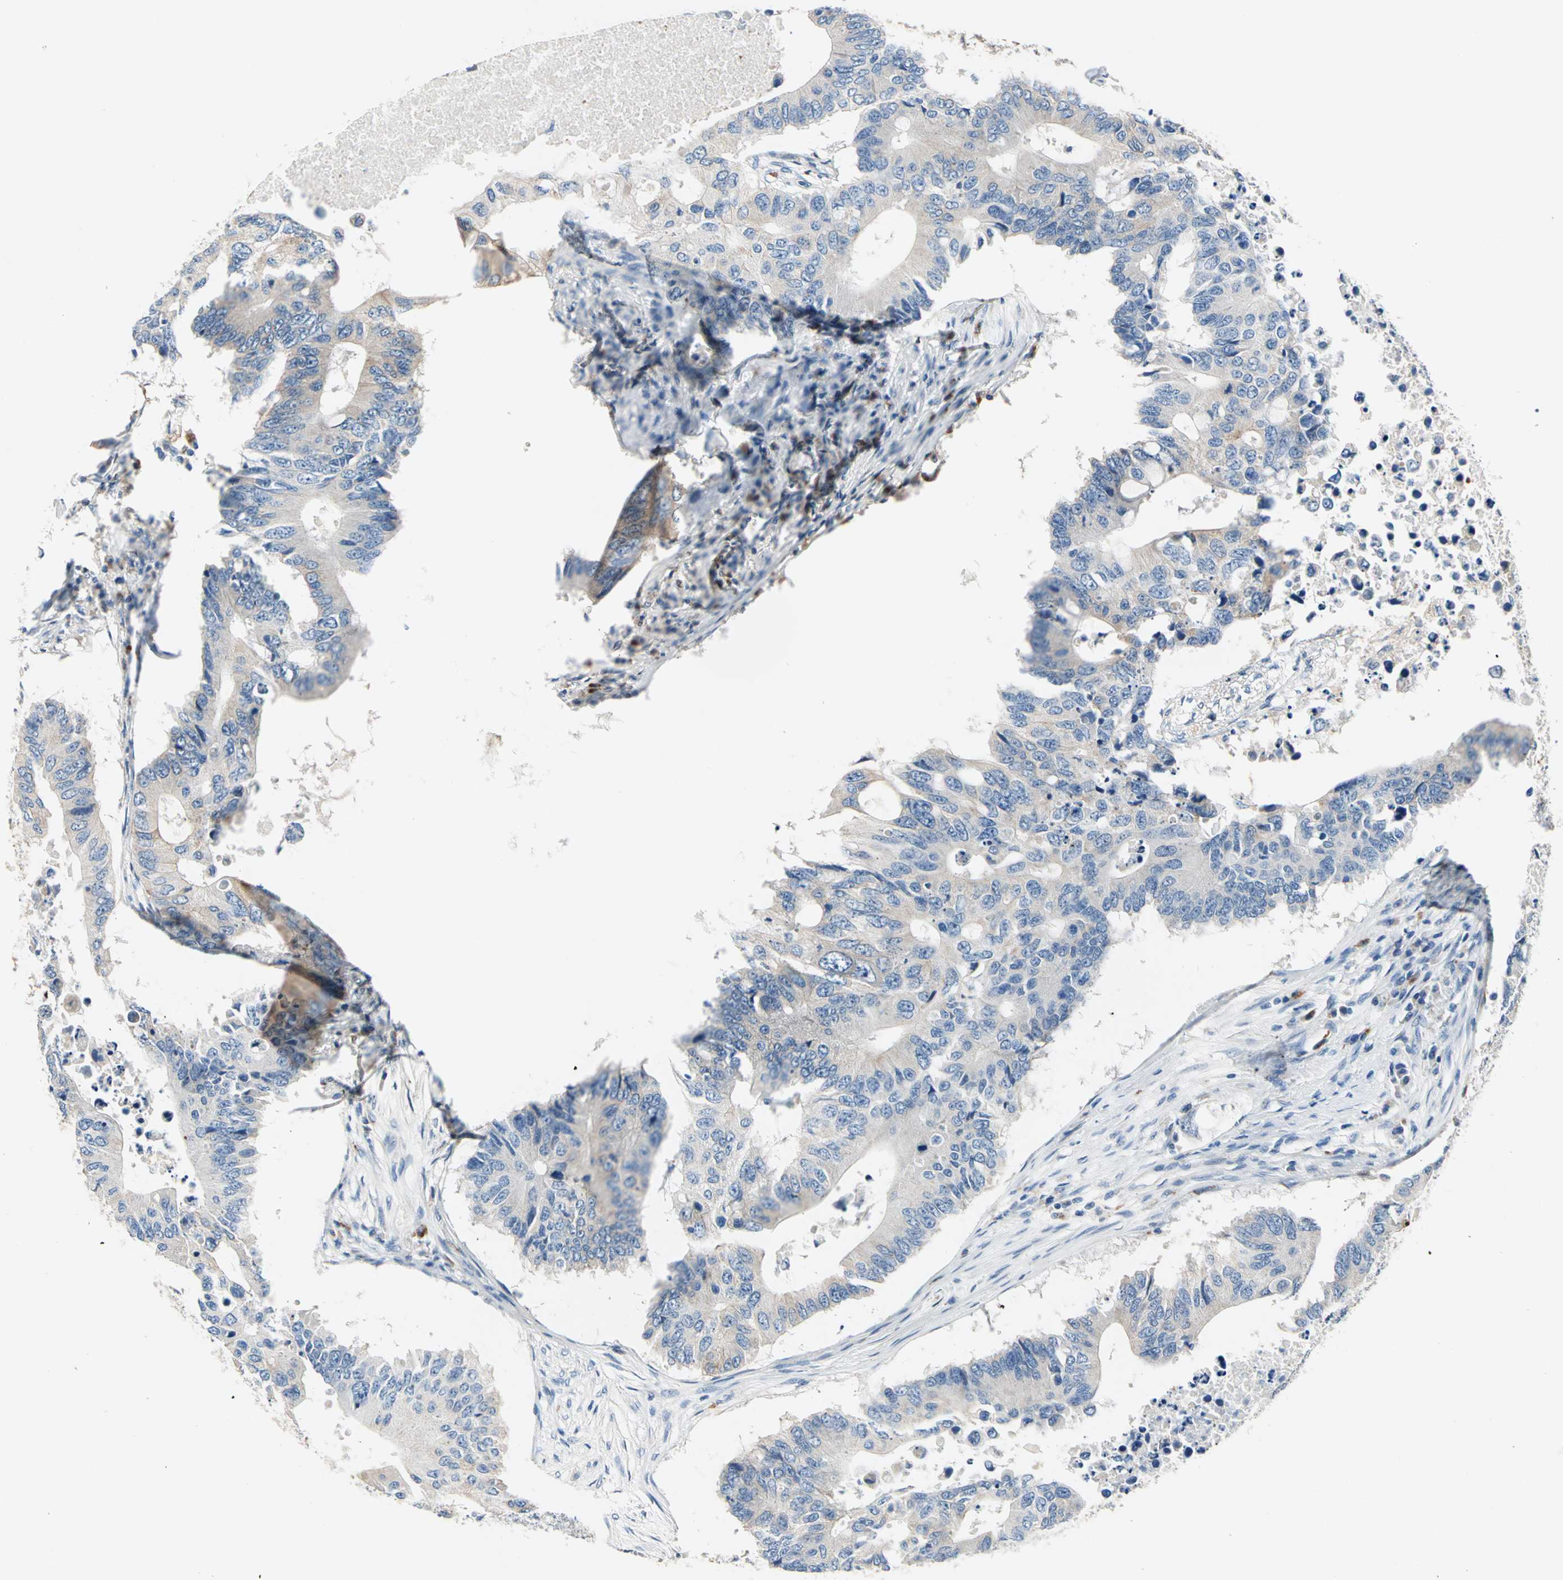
{"staining": {"intensity": "weak", "quantity": "25%-75%", "location": "cytoplasmic/membranous"}, "tissue": "colorectal cancer", "cell_type": "Tumor cells", "image_type": "cancer", "snomed": [{"axis": "morphology", "description": "Adenocarcinoma, NOS"}, {"axis": "topography", "description": "Colon"}], "caption": "Tumor cells display weak cytoplasmic/membranous positivity in approximately 25%-75% of cells in colorectal cancer (adenocarcinoma).", "gene": "RASD2", "patient": {"sex": "male", "age": 71}}